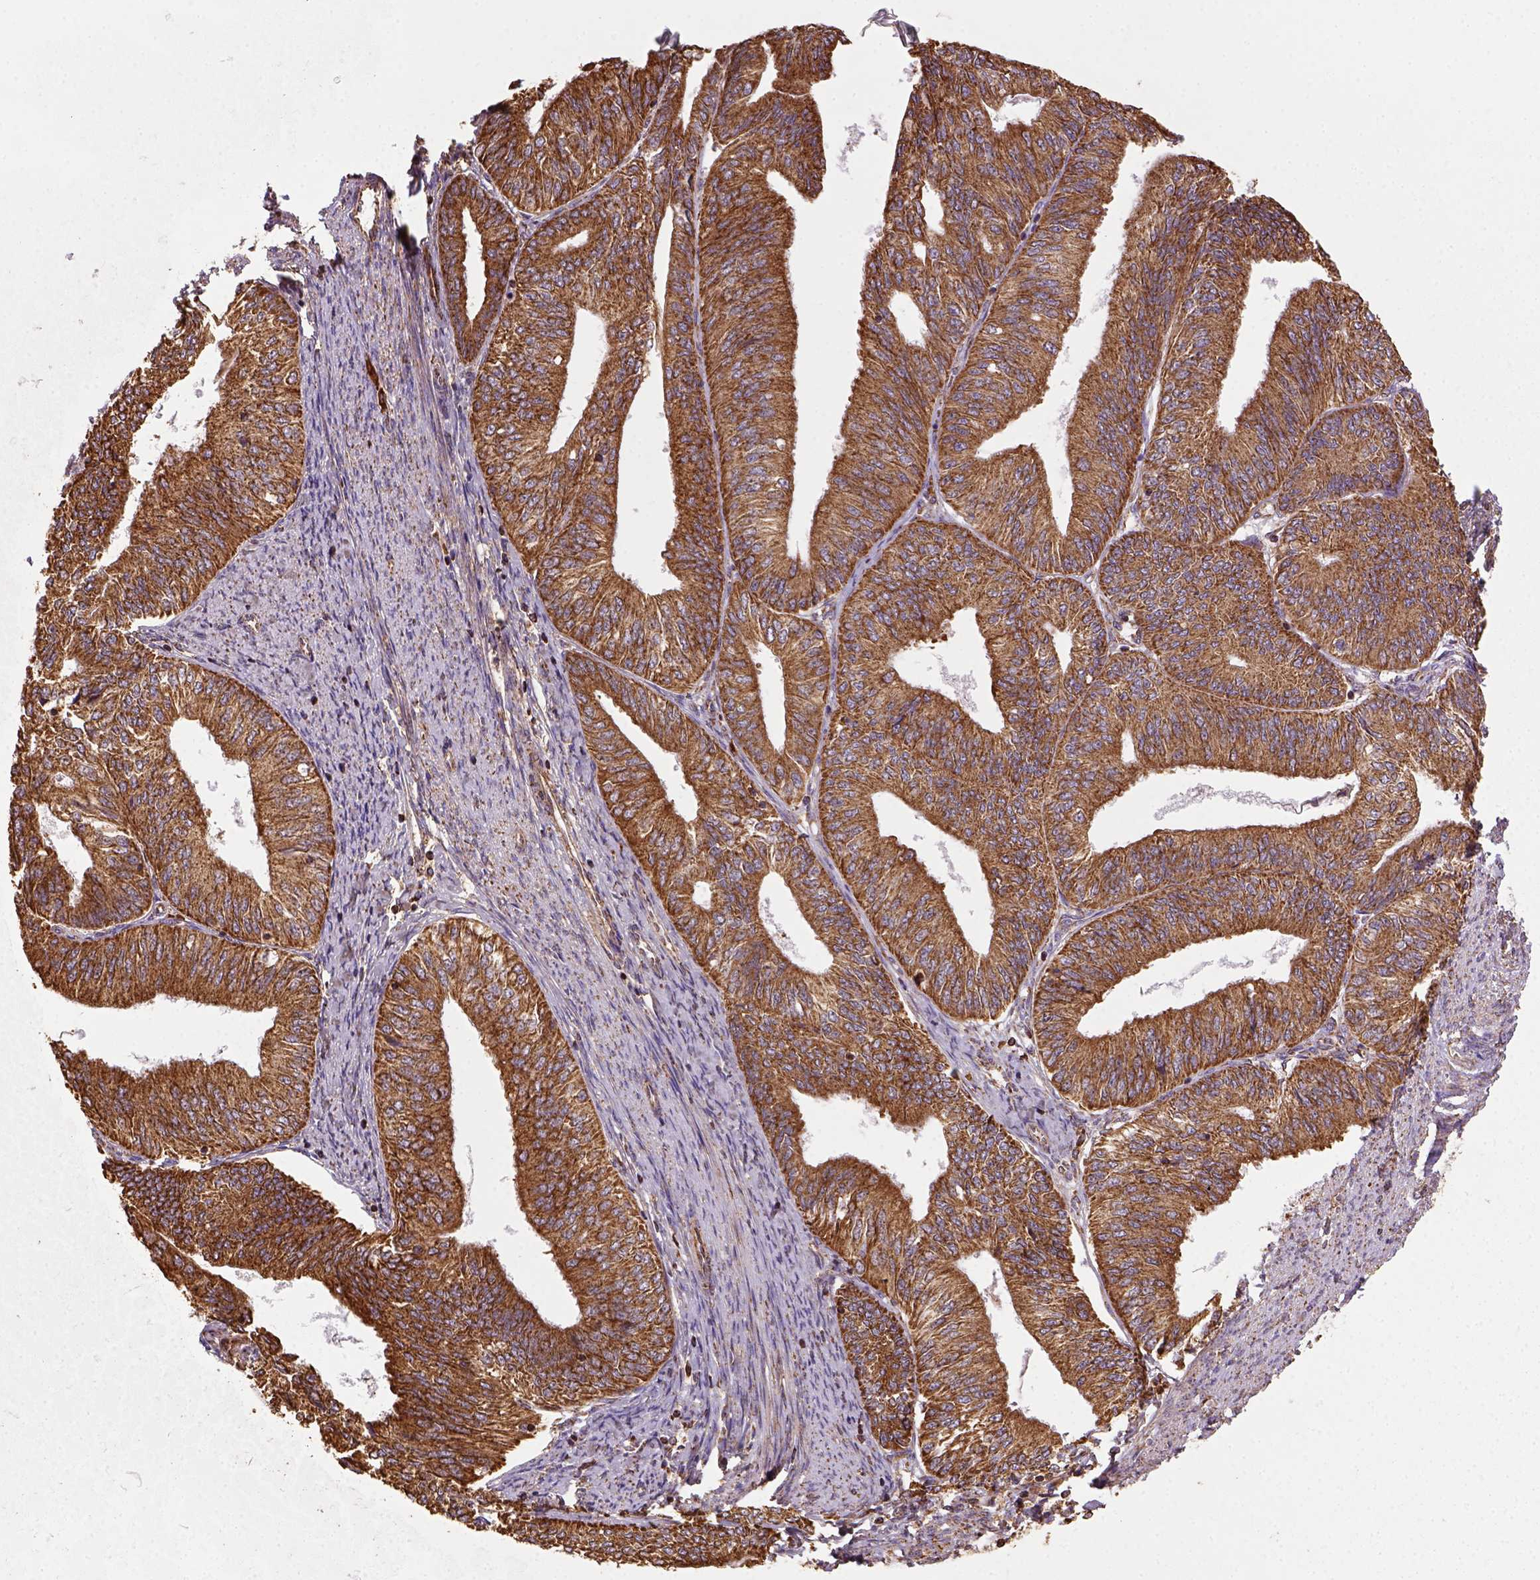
{"staining": {"intensity": "strong", "quantity": ">75%", "location": "cytoplasmic/membranous"}, "tissue": "endometrial cancer", "cell_type": "Tumor cells", "image_type": "cancer", "snomed": [{"axis": "morphology", "description": "Adenocarcinoma, NOS"}, {"axis": "topography", "description": "Endometrium"}], "caption": "High-magnification brightfield microscopy of adenocarcinoma (endometrial) stained with DAB (3,3'-diaminobenzidine) (brown) and counterstained with hematoxylin (blue). tumor cells exhibit strong cytoplasmic/membranous expression is appreciated in about>75% of cells.", "gene": "MAPK8IP3", "patient": {"sex": "female", "age": 58}}